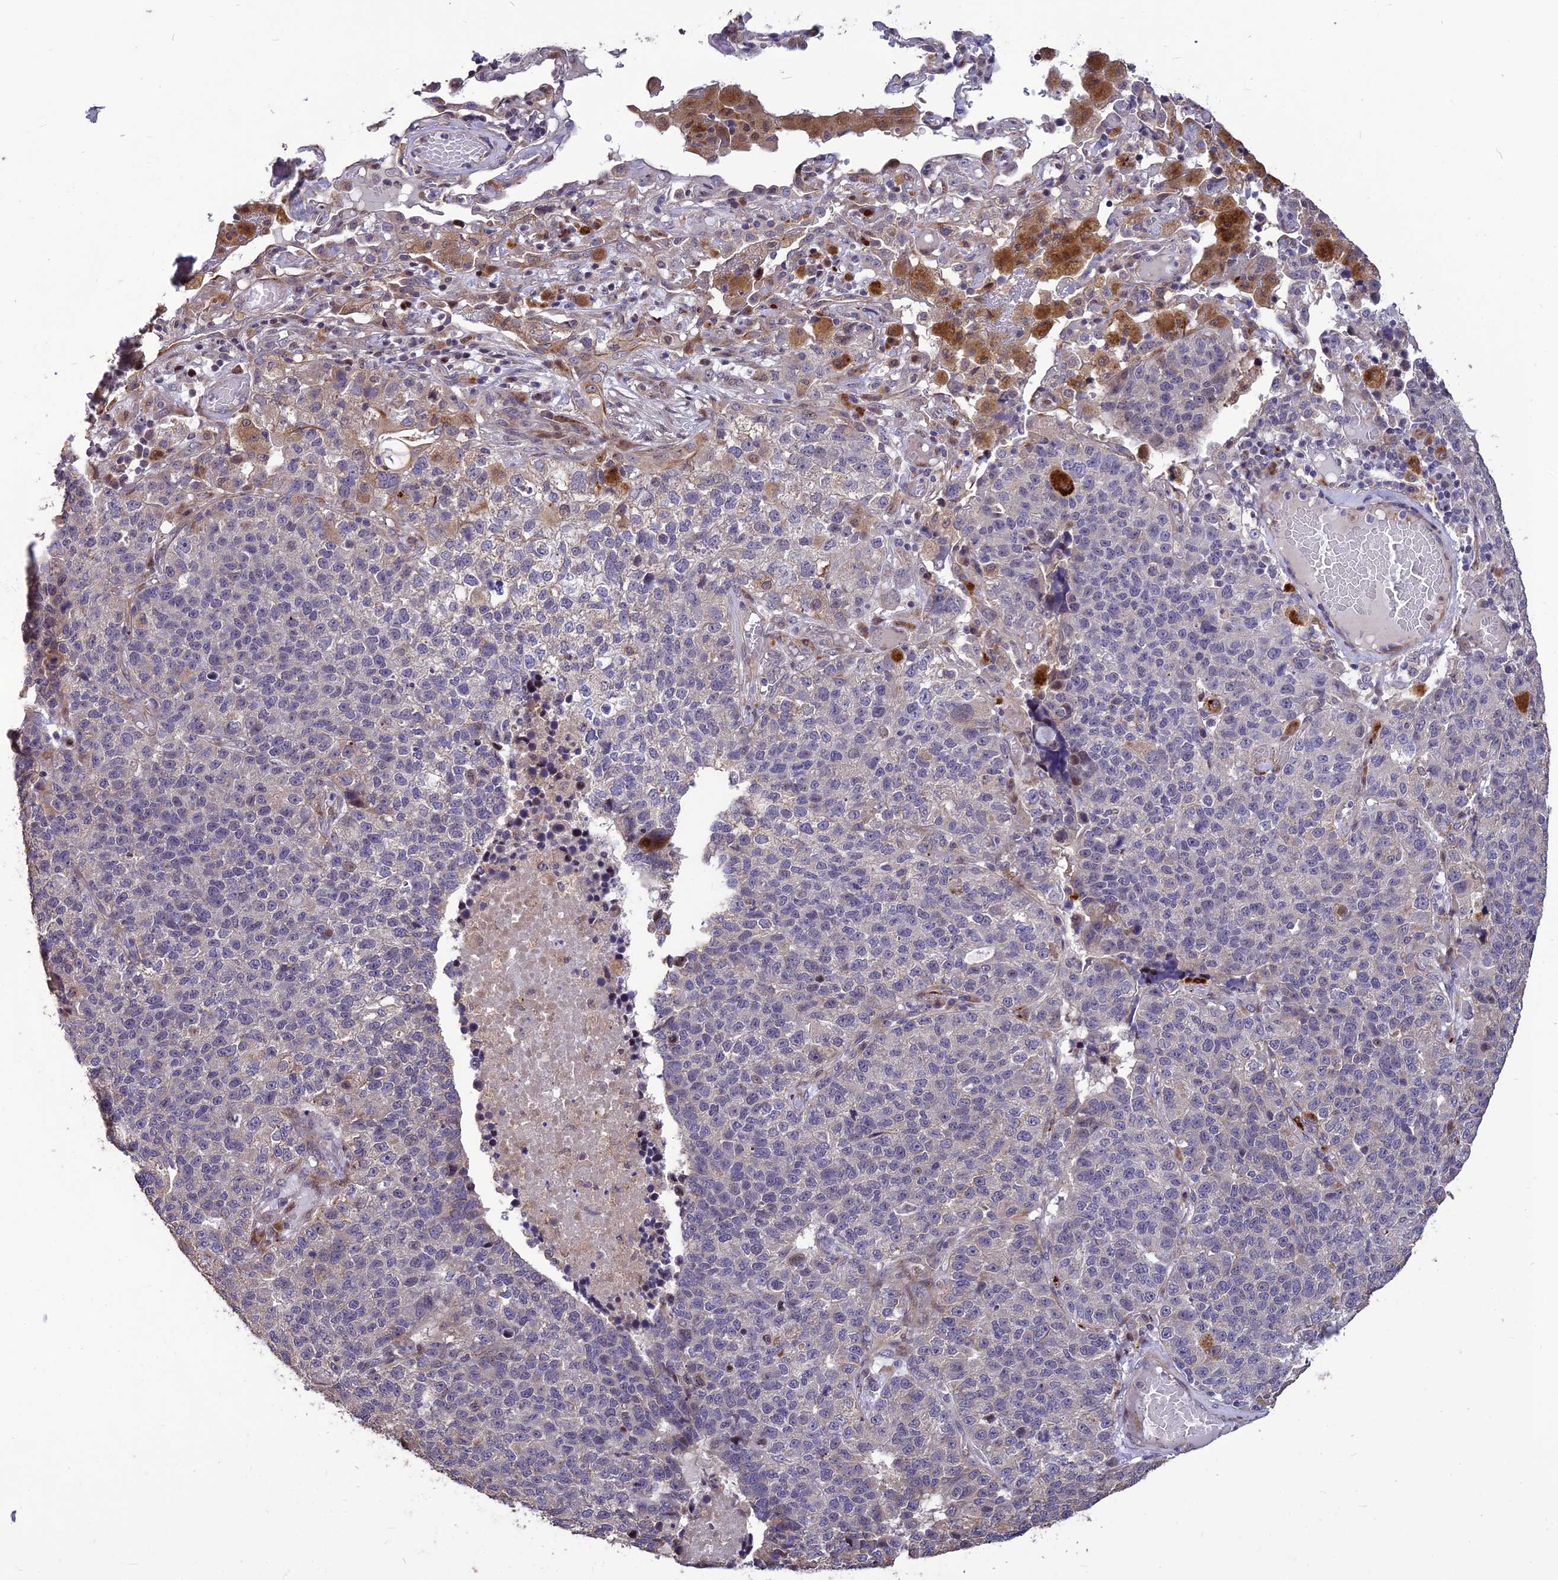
{"staining": {"intensity": "negative", "quantity": "none", "location": "none"}, "tissue": "lung cancer", "cell_type": "Tumor cells", "image_type": "cancer", "snomed": [{"axis": "morphology", "description": "Adenocarcinoma, NOS"}, {"axis": "topography", "description": "Lung"}], "caption": "Immunohistochemistry image of neoplastic tissue: adenocarcinoma (lung) stained with DAB (3,3'-diaminobenzidine) displays no significant protein staining in tumor cells.", "gene": "SPG21", "patient": {"sex": "male", "age": 49}}